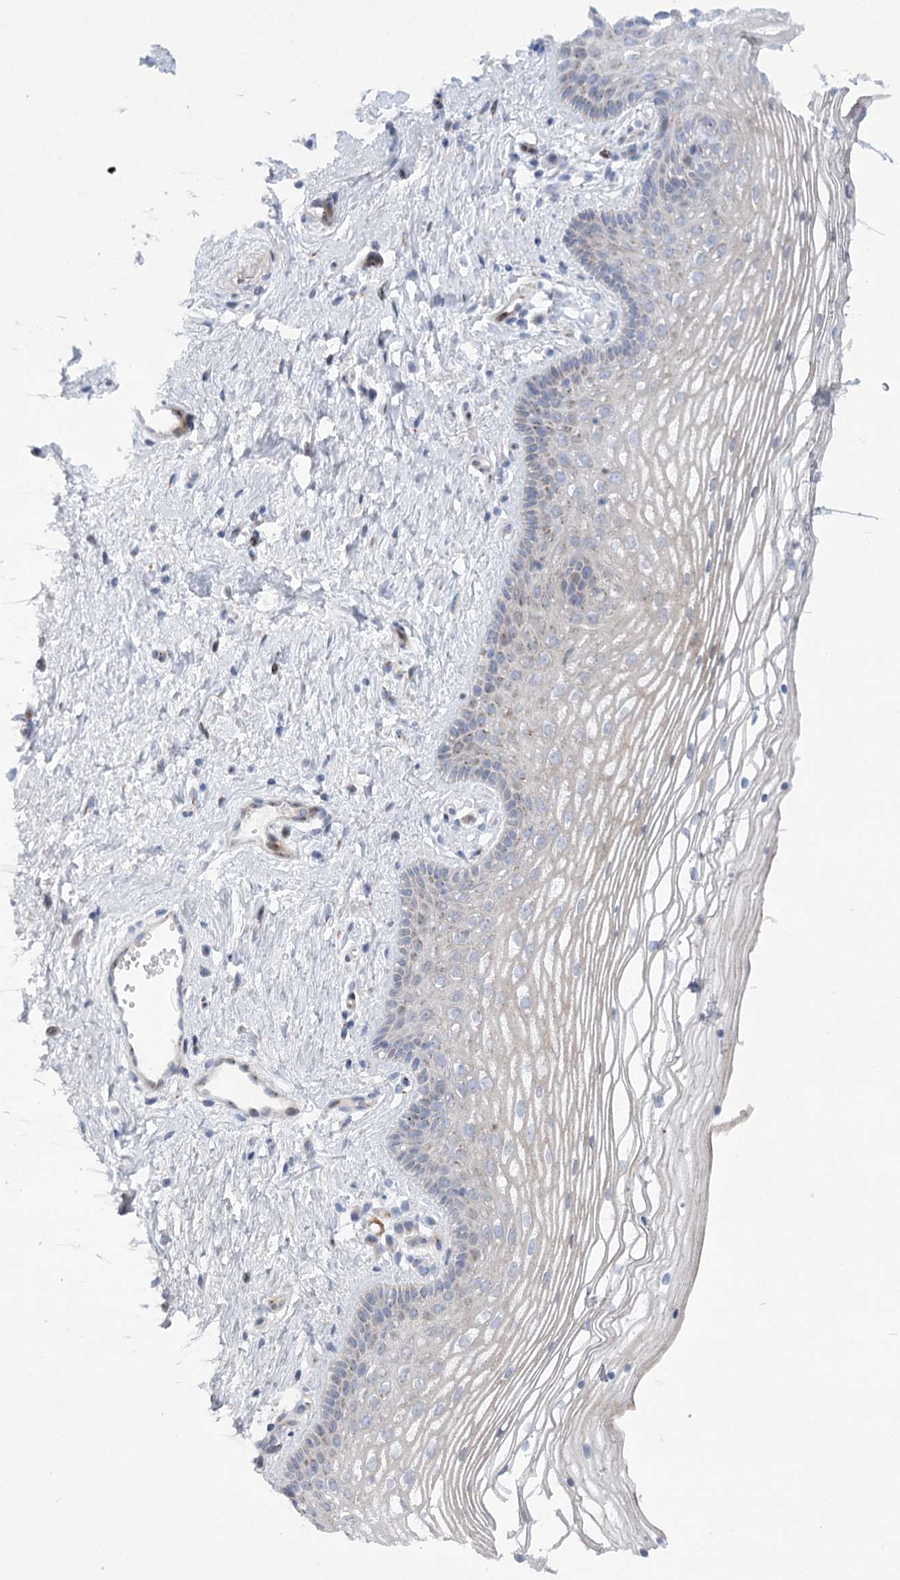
{"staining": {"intensity": "moderate", "quantity": "25%-75%", "location": "cytoplasmic/membranous"}, "tissue": "vagina", "cell_type": "Squamous epithelial cells", "image_type": "normal", "snomed": [{"axis": "morphology", "description": "Normal tissue, NOS"}, {"axis": "topography", "description": "Vagina"}], "caption": "A histopathology image of vagina stained for a protein displays moderate cytoplasmic/membranous brown staining in squamous epithelial cells.", "gene": "NME7", "patient": {"sex": "female", "age": 46}}